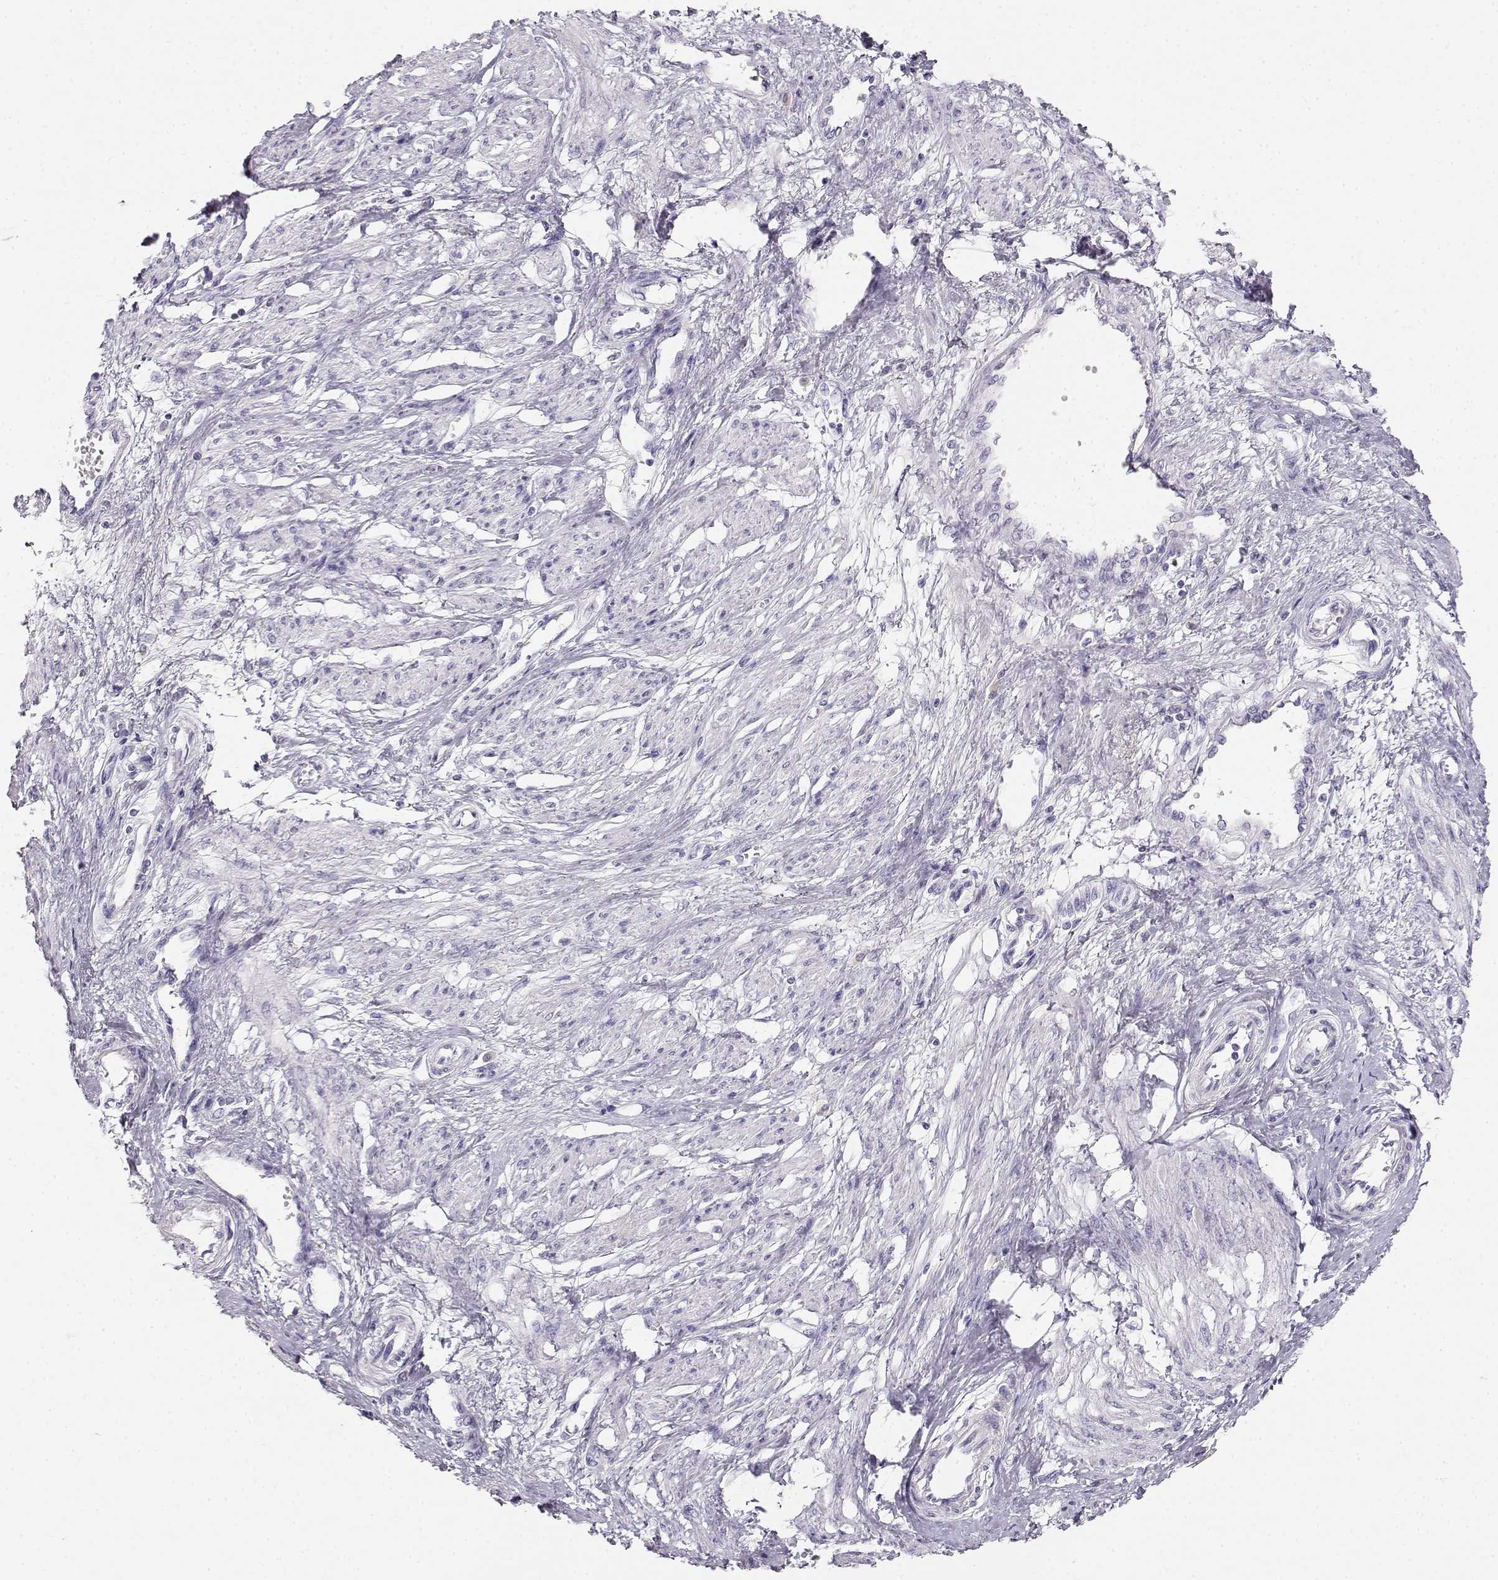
{"staining": {"intensity": "negative", "quantity": "none", "location": "none"}, "tissue": "smooth muscle", "cell_type": "Smooth muscle cells", "image_type": "normal", "snomed": [{"axis": "morphology", "description": "Normal tissue, NOS"}, {"axis": "topography", "description": "Smooth muscle"}, {"axis": "topography", "description": "Uterus"}], "caption": "Protein analysis of normal smooth muscle reveals no significant expression in smooth muscle cells.", "gene": "GPR174", "patient": {"sex": "female", "age": 39}}